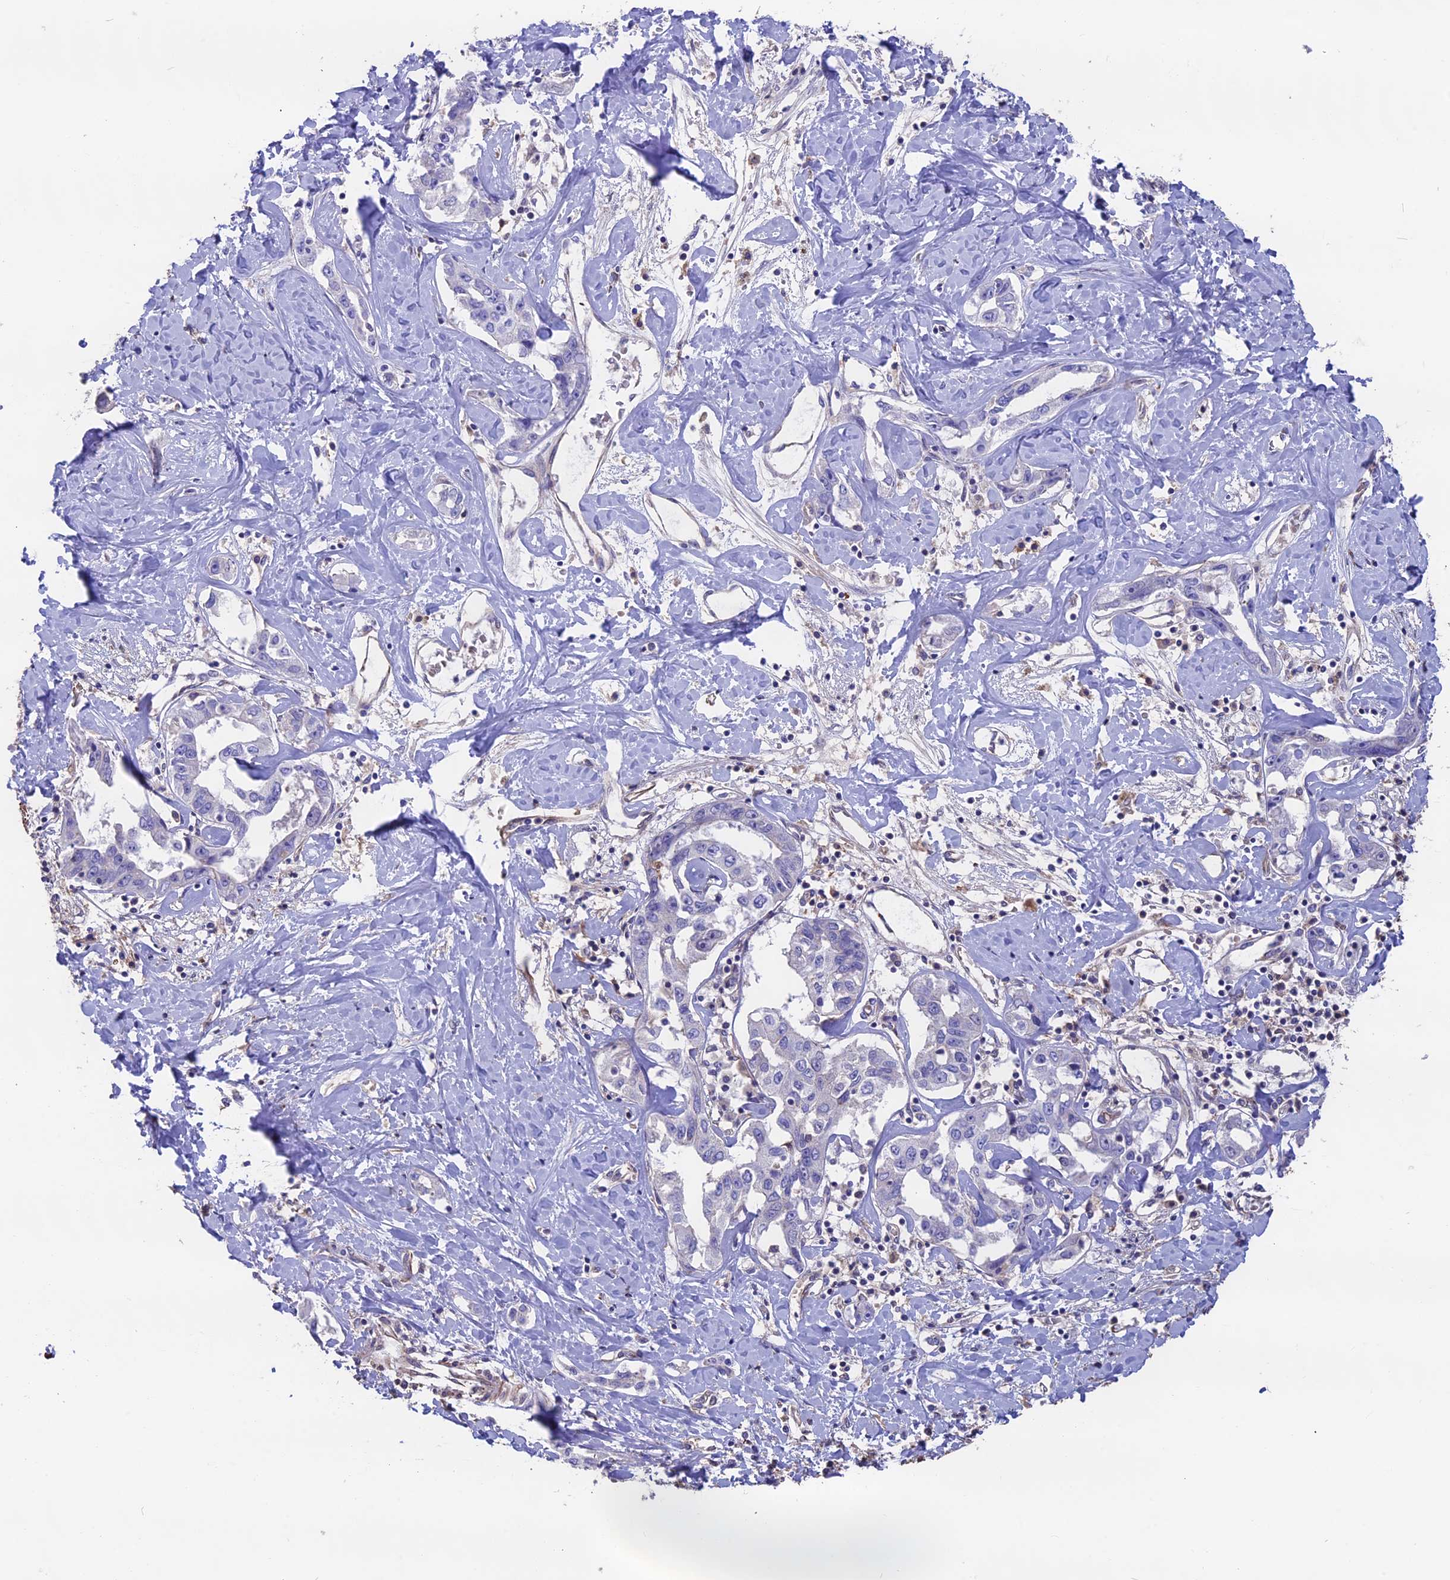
{"staining": {"intensity": "negative", "quantity": "none", "location": "none"}, "tissue": "liver cancer", "cell_type": "Tumor cells", "image_type": "cancer", "snomed": [{"axis": "morphology", "description": "Cholangiocarcinoma"}, {"axis": "topography", "description": "Liver"}], "caption": "Human liver cholangiocarcinoma stained for a protein using IHC reveals no expression in tumor cells.", "gene": "SEH1L", "patient": {"sex": "male", "age": 59}}